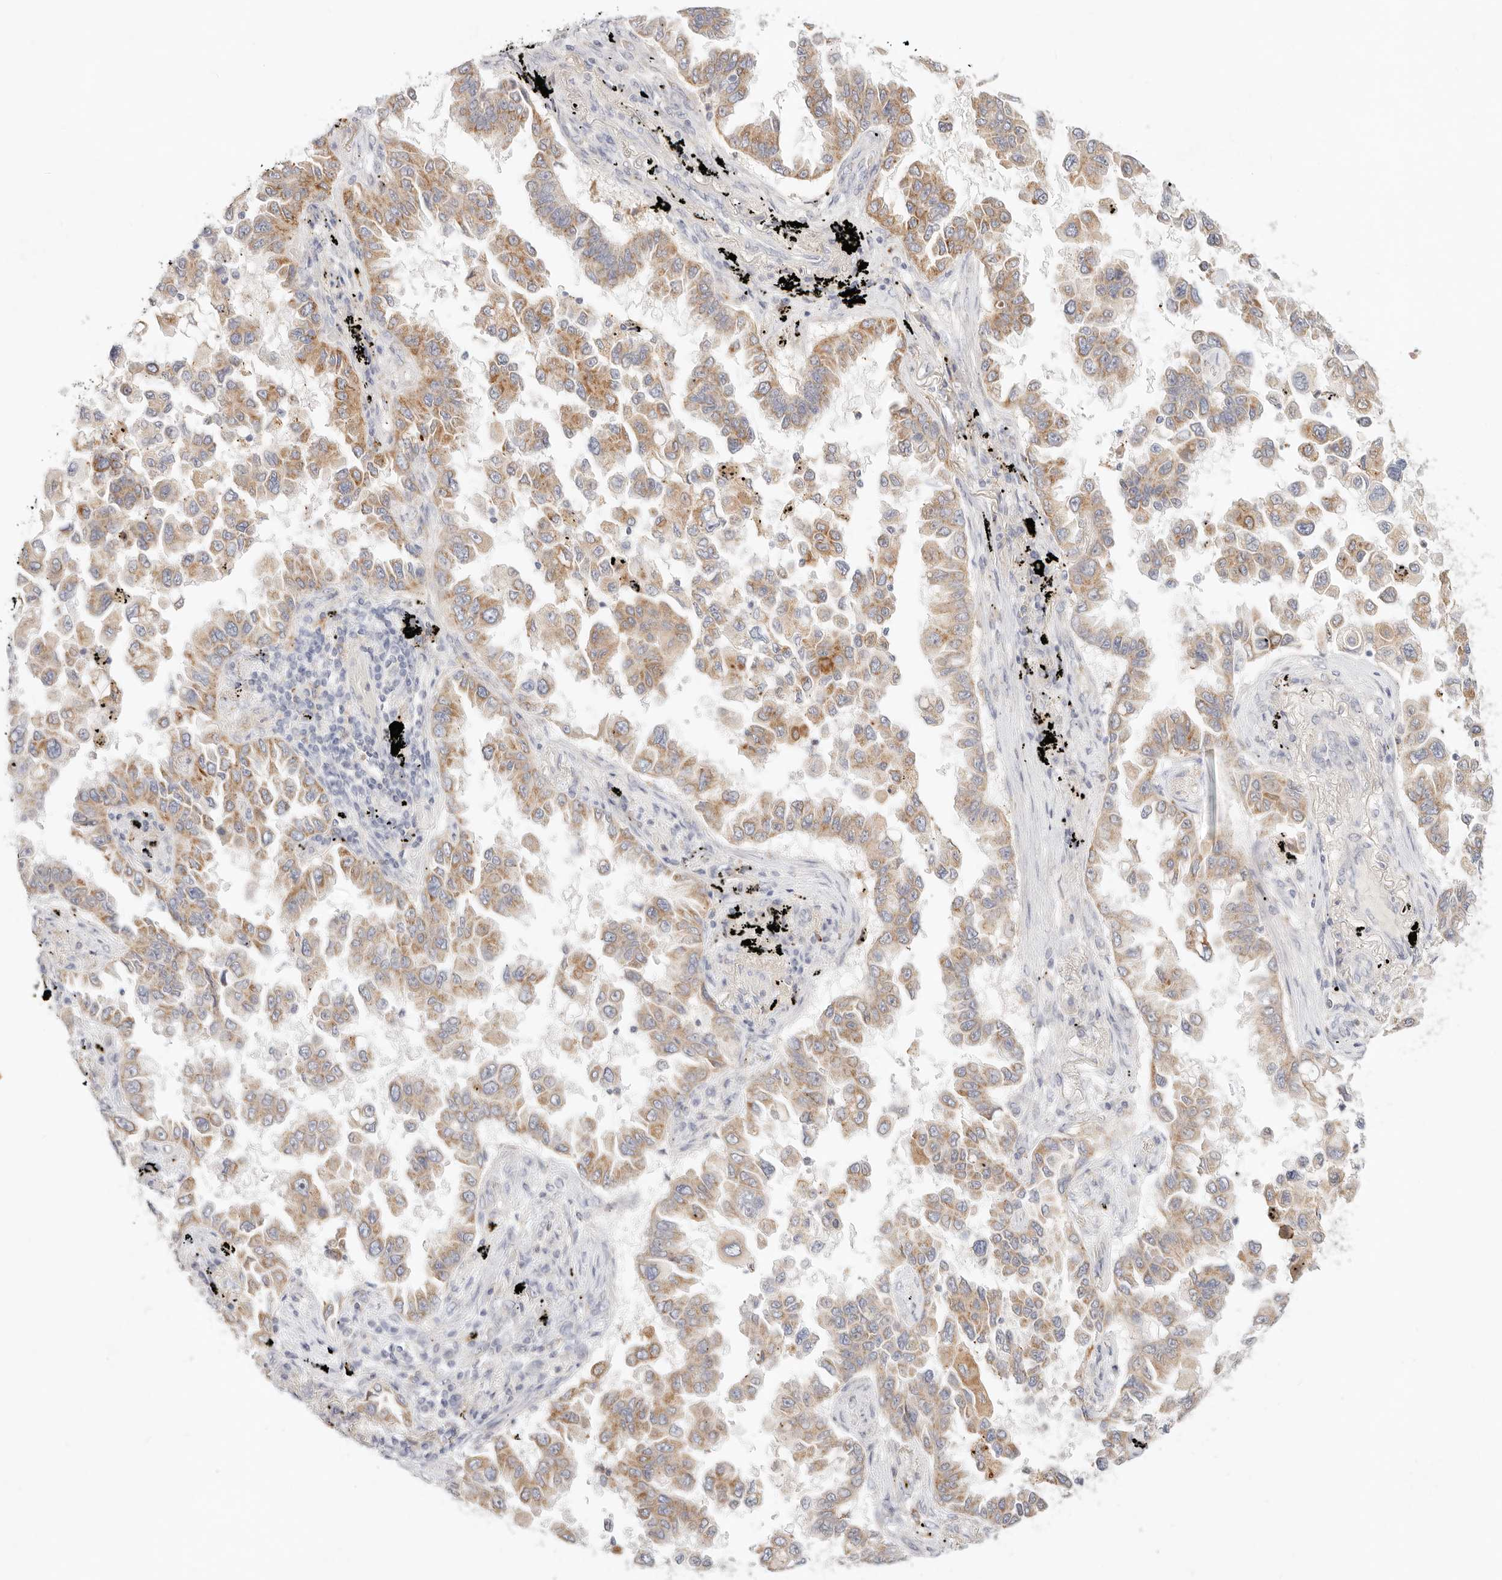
{"staining": {"intensity": "moderate", "quantity": "25%-75%", "location": "cytoplasmic/membranous"}, "tissue": "lung cancer", "cell_type": "Tumor cells", "image_type": "cancer", "snomed": [{"axis": "morphology", "description": "Adenocarcinoma, NOS"}, {"axis": "topography", "description": "Lung"}], "caption": "Immunohistochemical staining of human adenocarcinoma (lung) reveals medium levels of moderate cytoplasmic/membranous protein staining in approximately 25%-75% of tumor cells.", "gene": "ACOX1", "patient": {"sex": "female", "age": 67}}